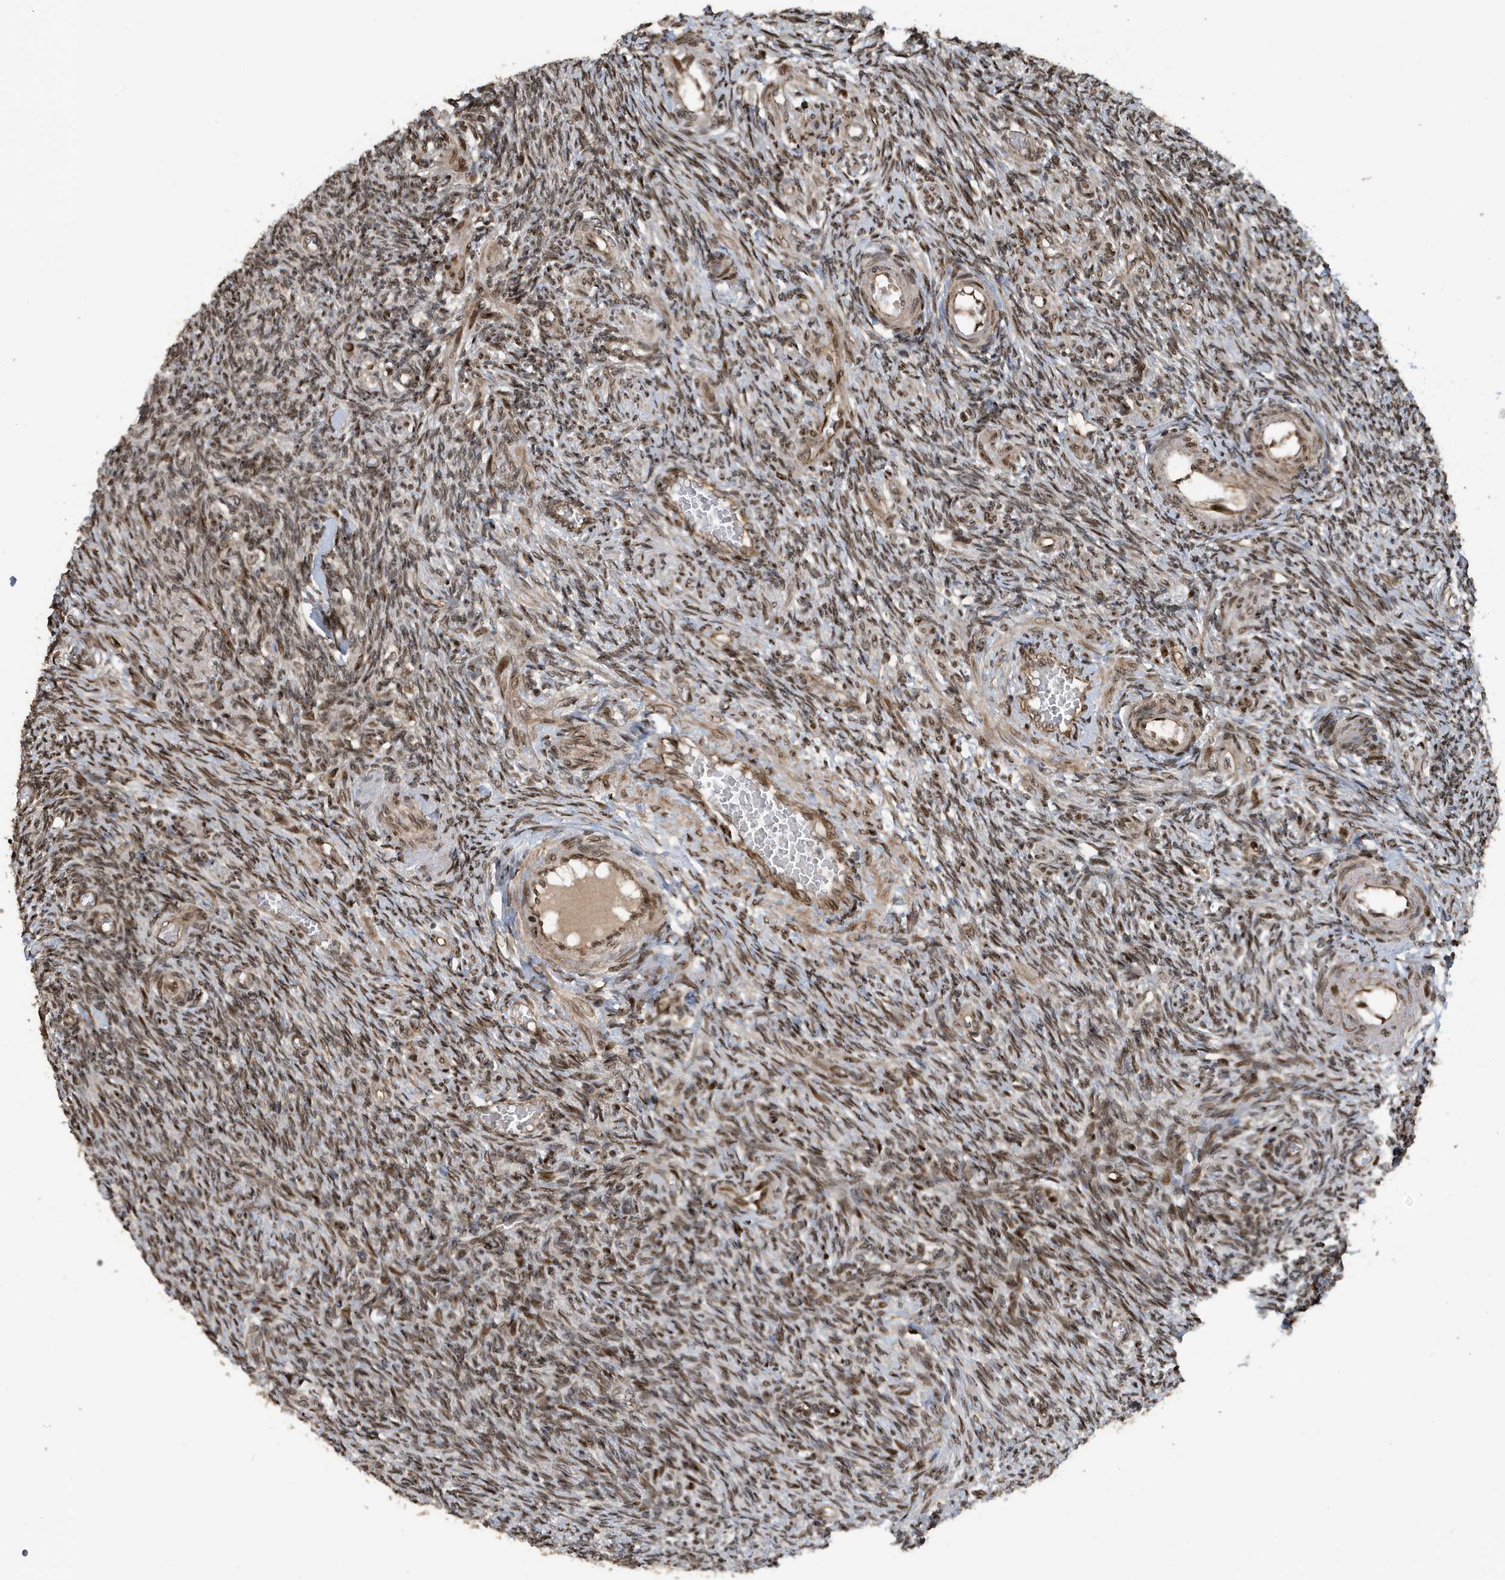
{"staining": {"intensity": "moderate", "quantity": ">75%", "location": "nuclear"}, "tissue": "ovary", "cell_type": "Ovarian stroma cells", "image_type": "normal", "snomed": [{"axis": "morphology", "description": "Normal tissue, NOS"}, {"axis": "topography", "description": "Ovary"}], "caption": "IHC photomicrograph of normal ovary: ovary stained using IHC displays medium levels of moderate protein expression localized specifically in the nuclear of ovarian stroma cells, appearing as a nuclear brown color.", "gene": "DUSP18", "patient": {"sex": "female", "age": 27}}